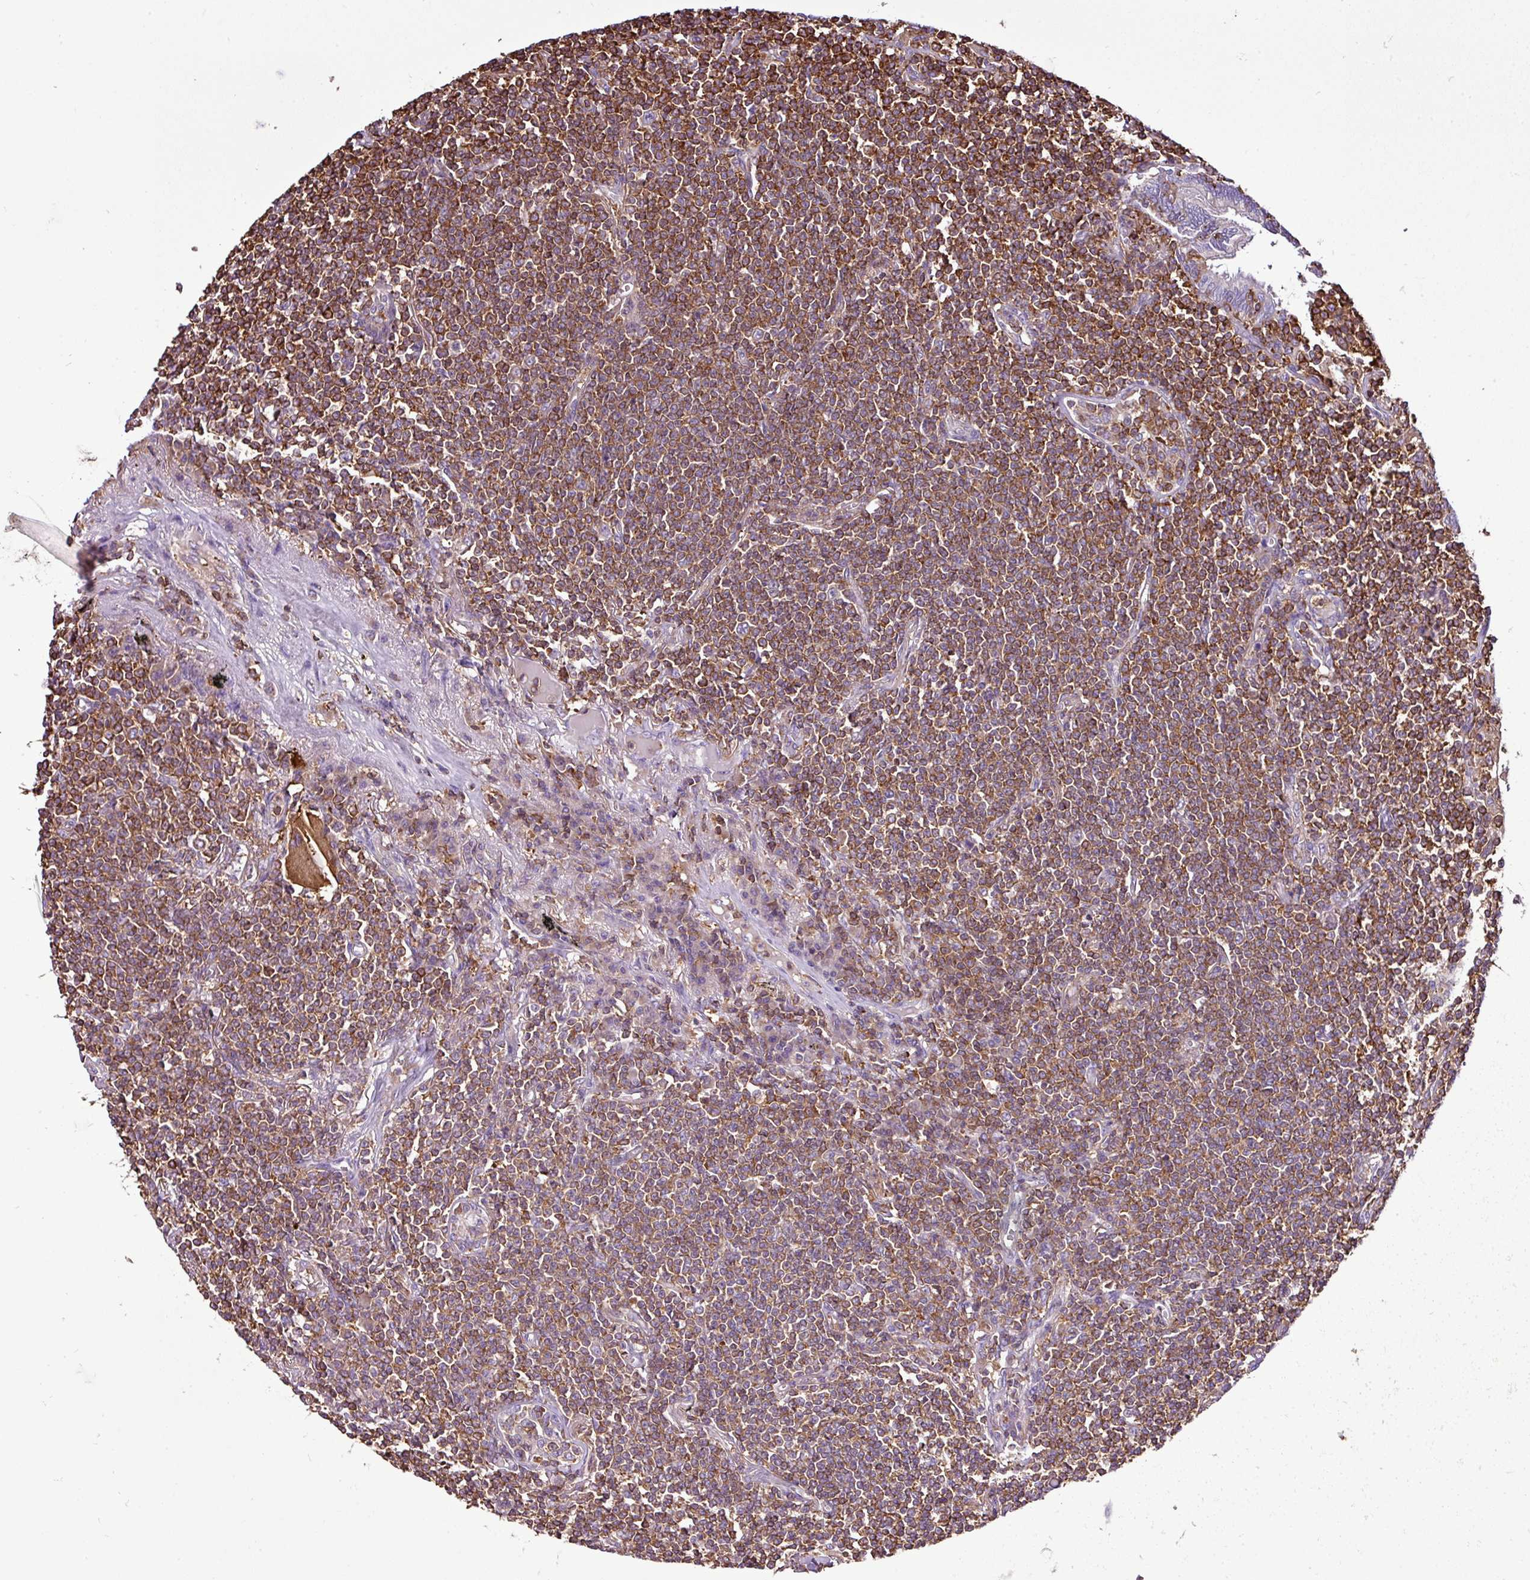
{"staining": {"intensity": "moderate", "quantity": ">75%", "location": "cytoplasmic/membranous"}, "tissue": "lymphoma", "cell_type": "Tumor cells", "image_type": "cancer", "snomed": [{"axis": "morphology", "description": "Malignant lymphoma, non-Hodgkin's type, Low grade"}, {"axis": "topography", "description": "Lung"}], "caption": "Protein analysis of lymphoma tissue demonstrates moderate cytoplasmic/membranous staining in approximately >75% of tumor cells. (DAB IHC, brown staining for protein, blue staining for nuclei).", "gene": "PGAP6", "patient": {"sex": "female", "age": 71}}